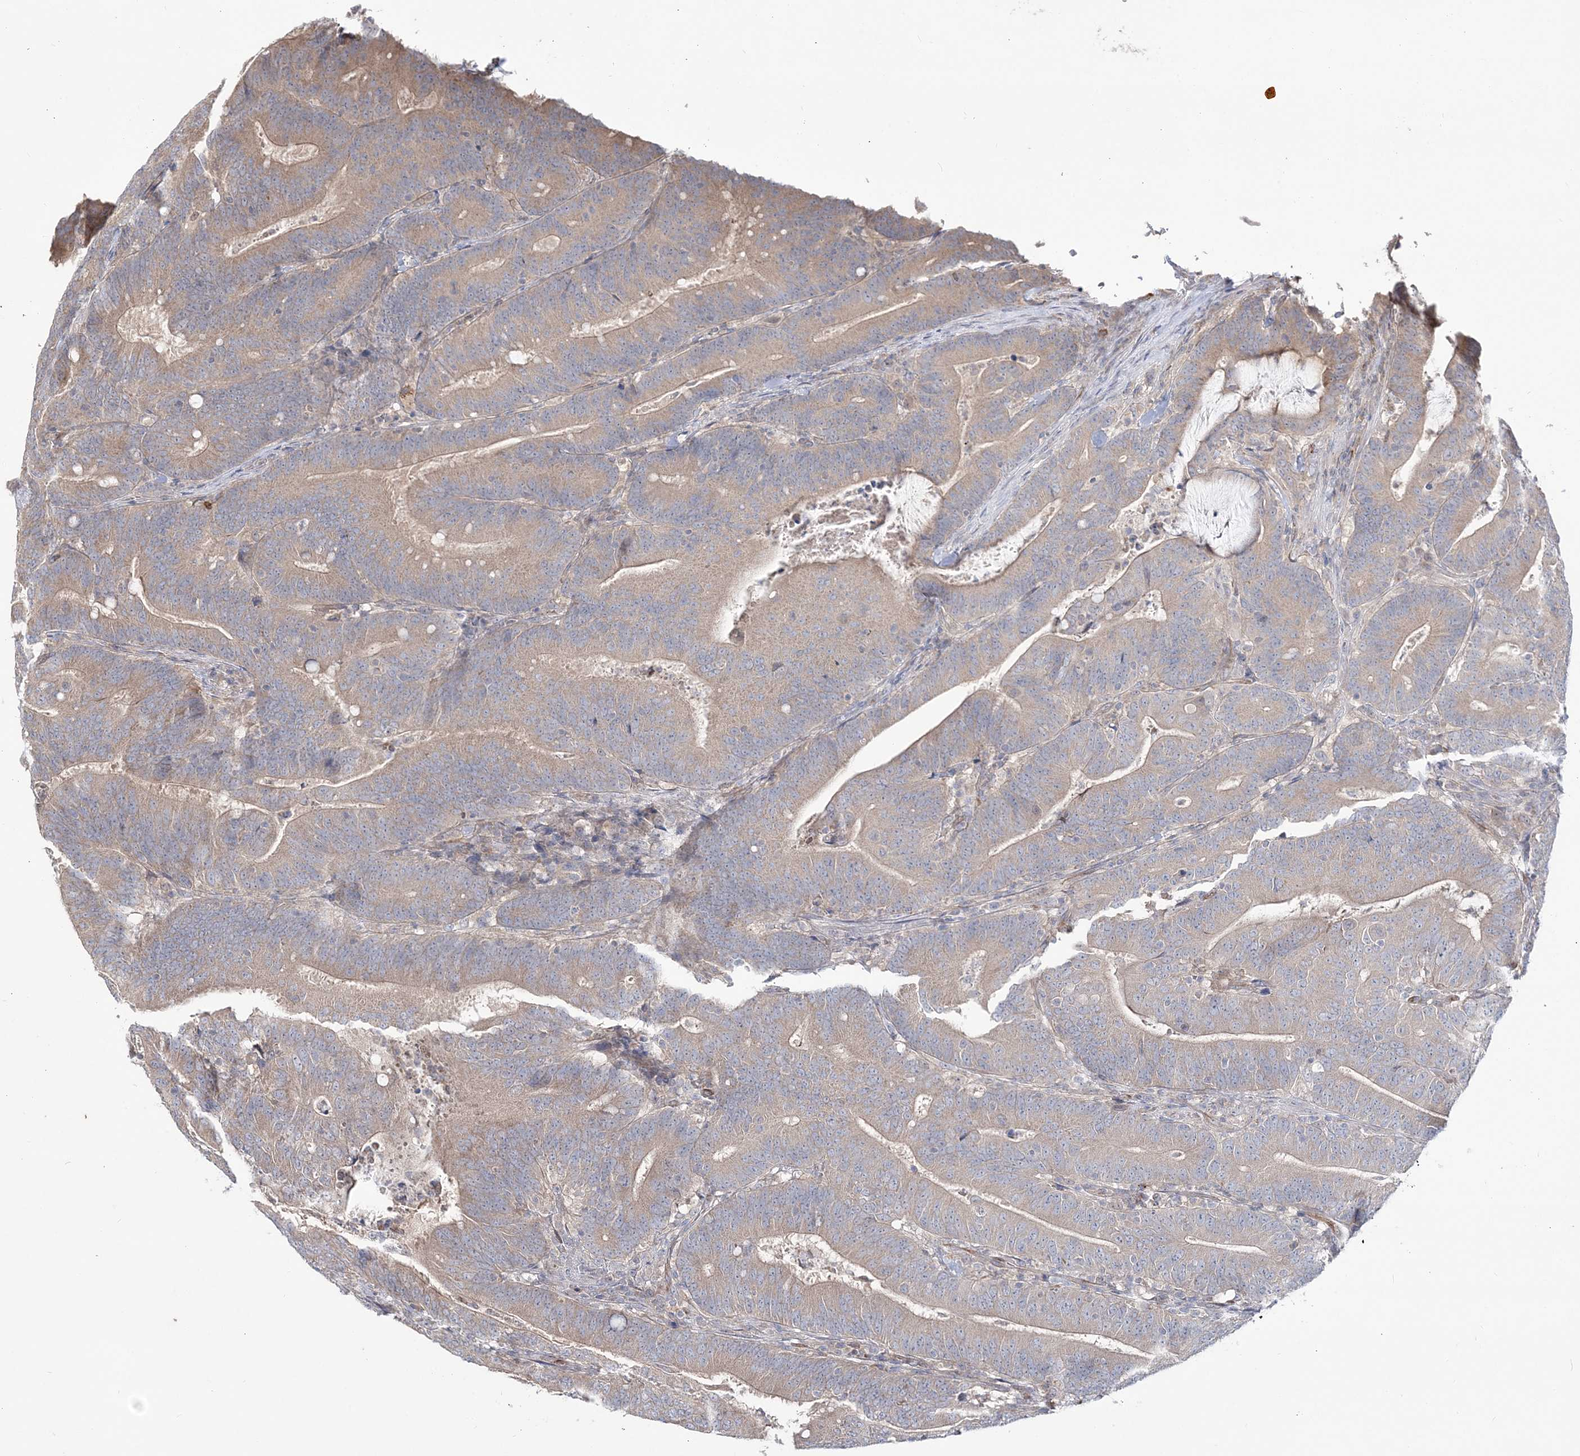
{"staining": {"intensity": "weak", "quantity": ">75%", "location": "cytoplasmic/membranous"}, "tissue": "colorectal cancer", "cell_type": "Tumor cells", "image_type": "cancer", "snomed": [{"axis": "morphology", "description": "Adenocarcinoma, NOS"}, {"axis": "topography", "description": "Colon"}], "caption": "Weak cytoplasmic/membranous protein staining is appreciated in approximately >75% of tumor cells in colorectal cancer (adenocarcinoma).", "gene": "DHX57", "patient": {"sex": "female", "age": 66}}